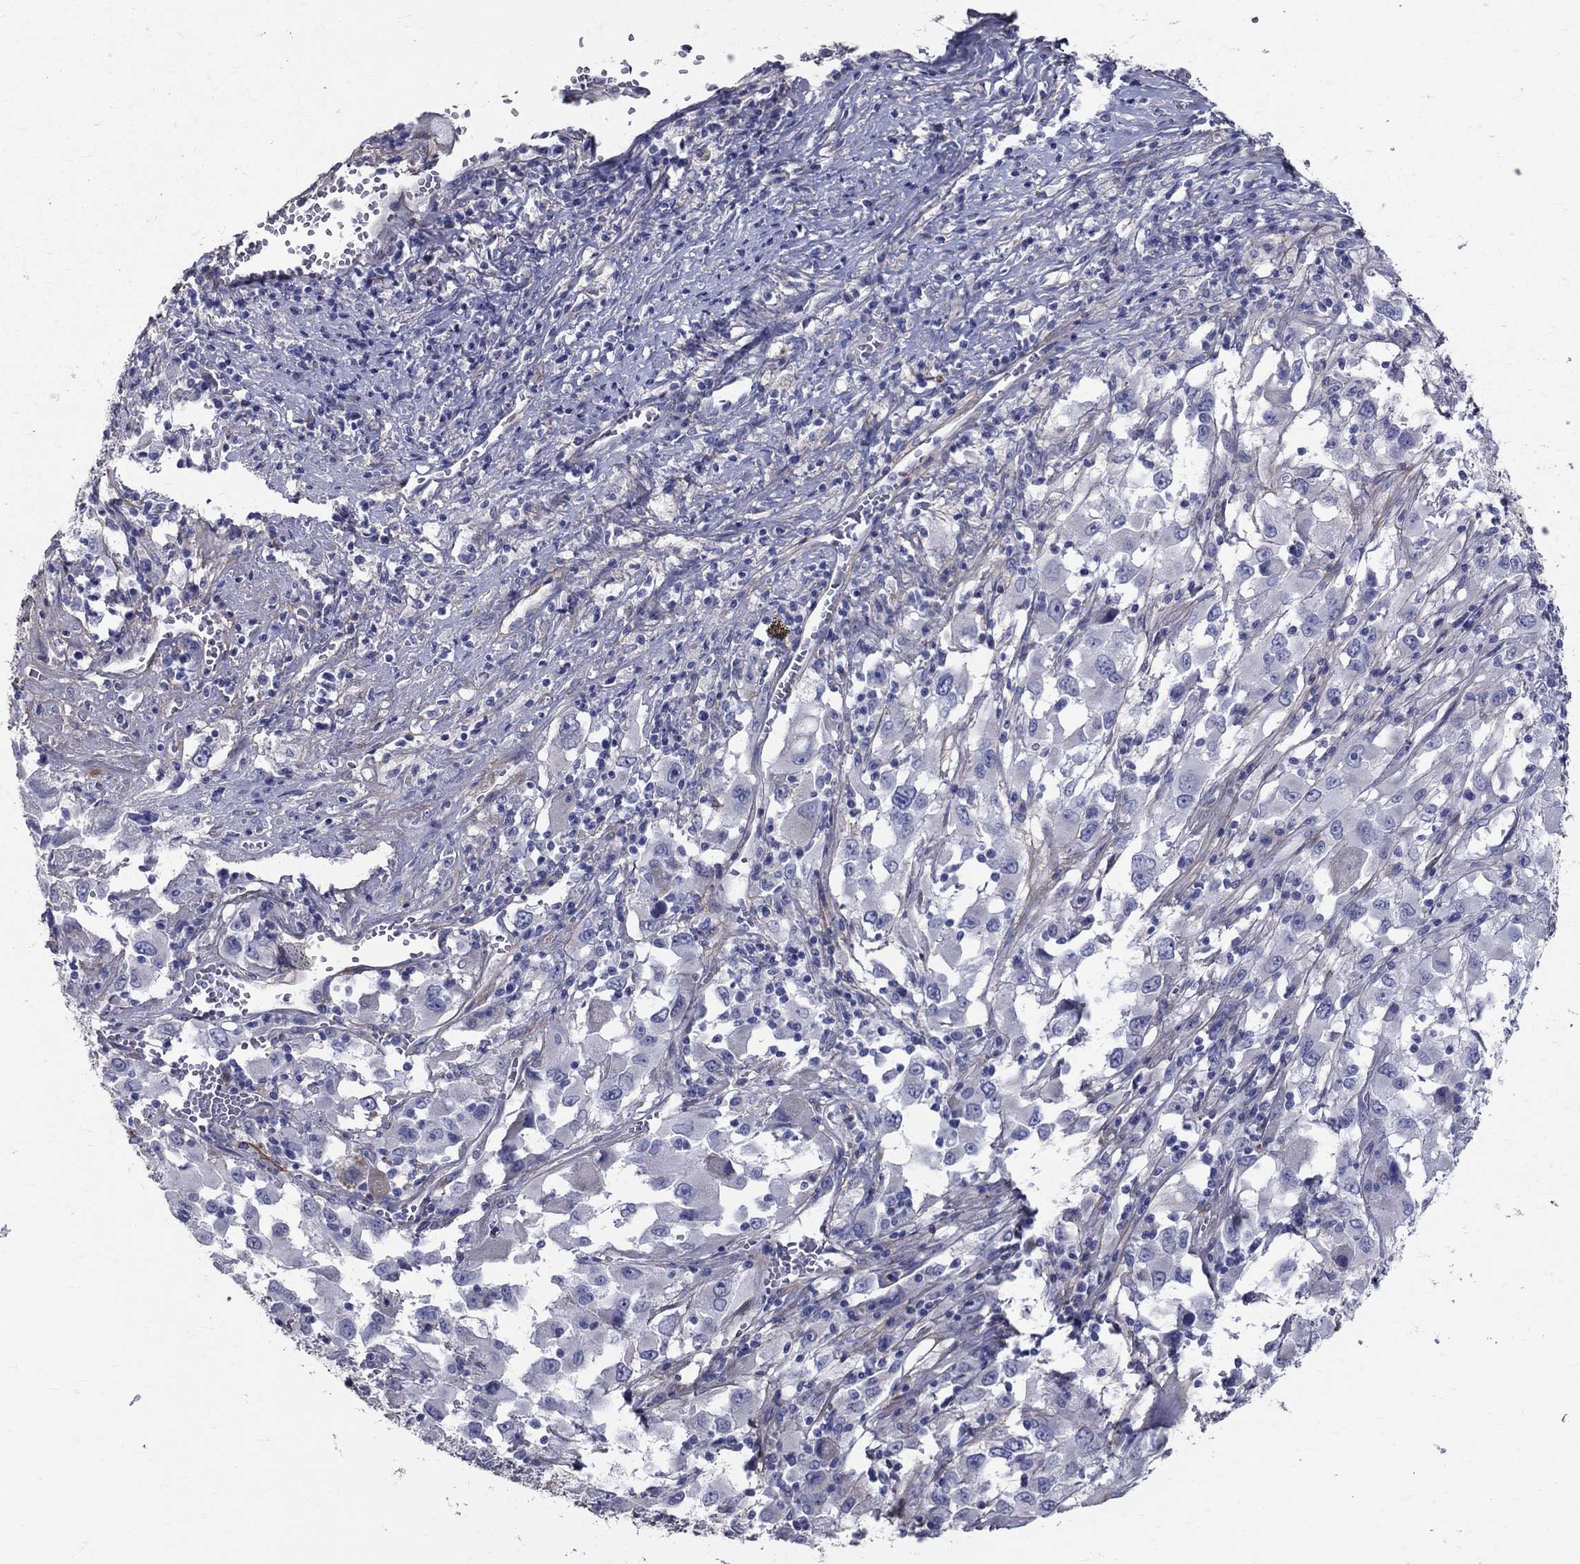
{"staining": {"intensity": "negative", "quantity": "none", "location": "none"}, "tissue": "melanoma", "cell_type": "Tumor cells", "image_type": "cancer", "snomed": [{"axis": "morphology", "description": "Malignant melanoma, Metastatic site"}, {"axis": "topography", "description": "Soft tissue"}], "caption": "An immunohistochemistry (IHC) micrograph of malignant melanoma (metastatic site) is shown. There is no staining in tumor cells of malignant melanoma (metastatic site).", "gene": "ANXA10", "patient": {"sex": "male", "age": 50}}